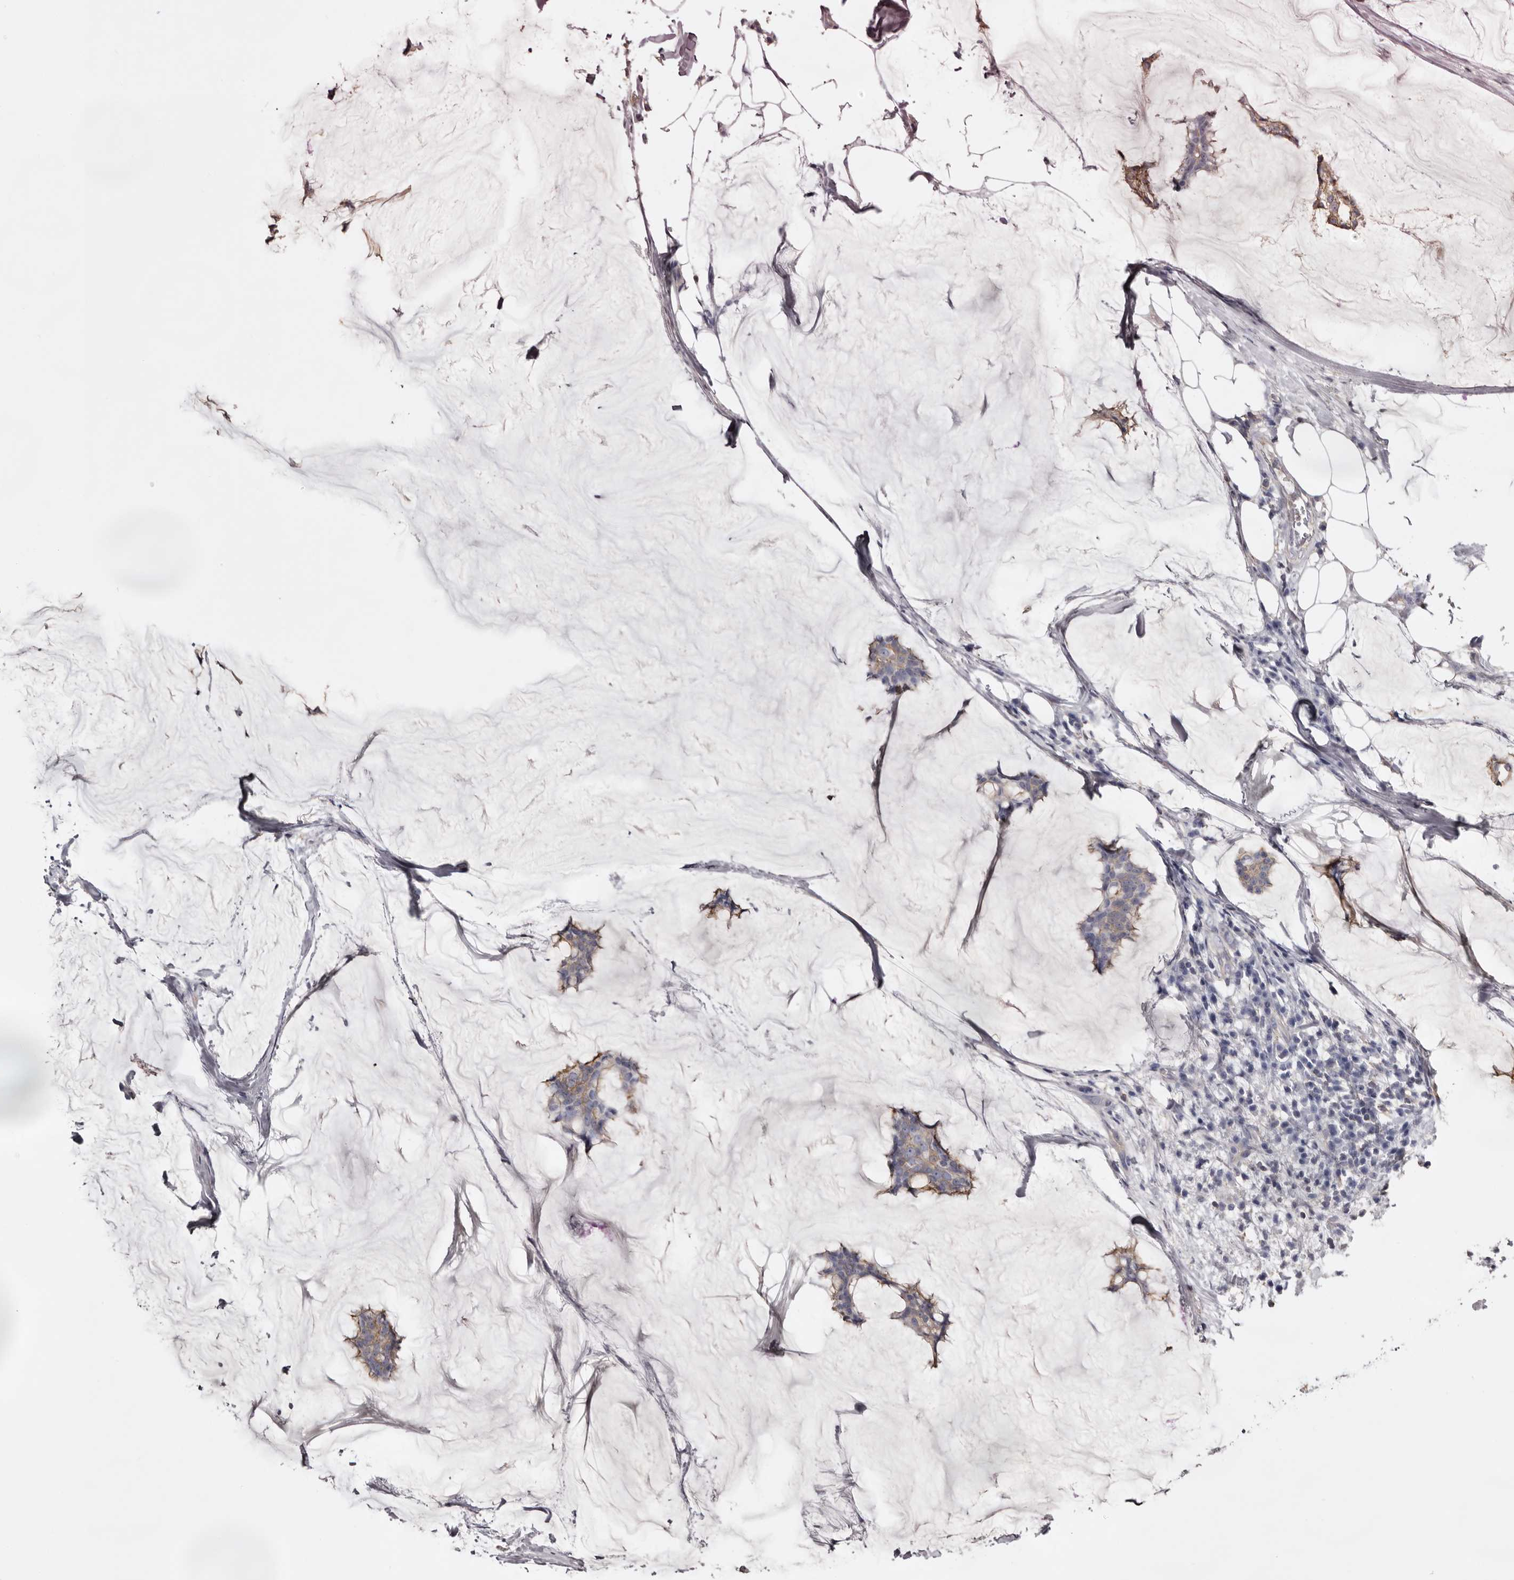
{"staining": {"intensity": "weak", "quantity": ">75%", "location": "cytoplasmic/membranous"}, "tissue": "breast cancer", "cell_type": "Tumor cells", "image_type": "cancer", "snomed": [{"axis": "morphology", "description": "Duct carcinoma"}, {"axis": "topography", "description": "Breast"}], "caption": "A photomicrograph showing weak cytoplasmic/membranous positivity in about >75% of tumor cells in invasive ductal carcinoma (breast), as visualized by brown immunohistochemical staining.", "gene": "LAD1", "patient": {"sex": "female", "age": 93}}